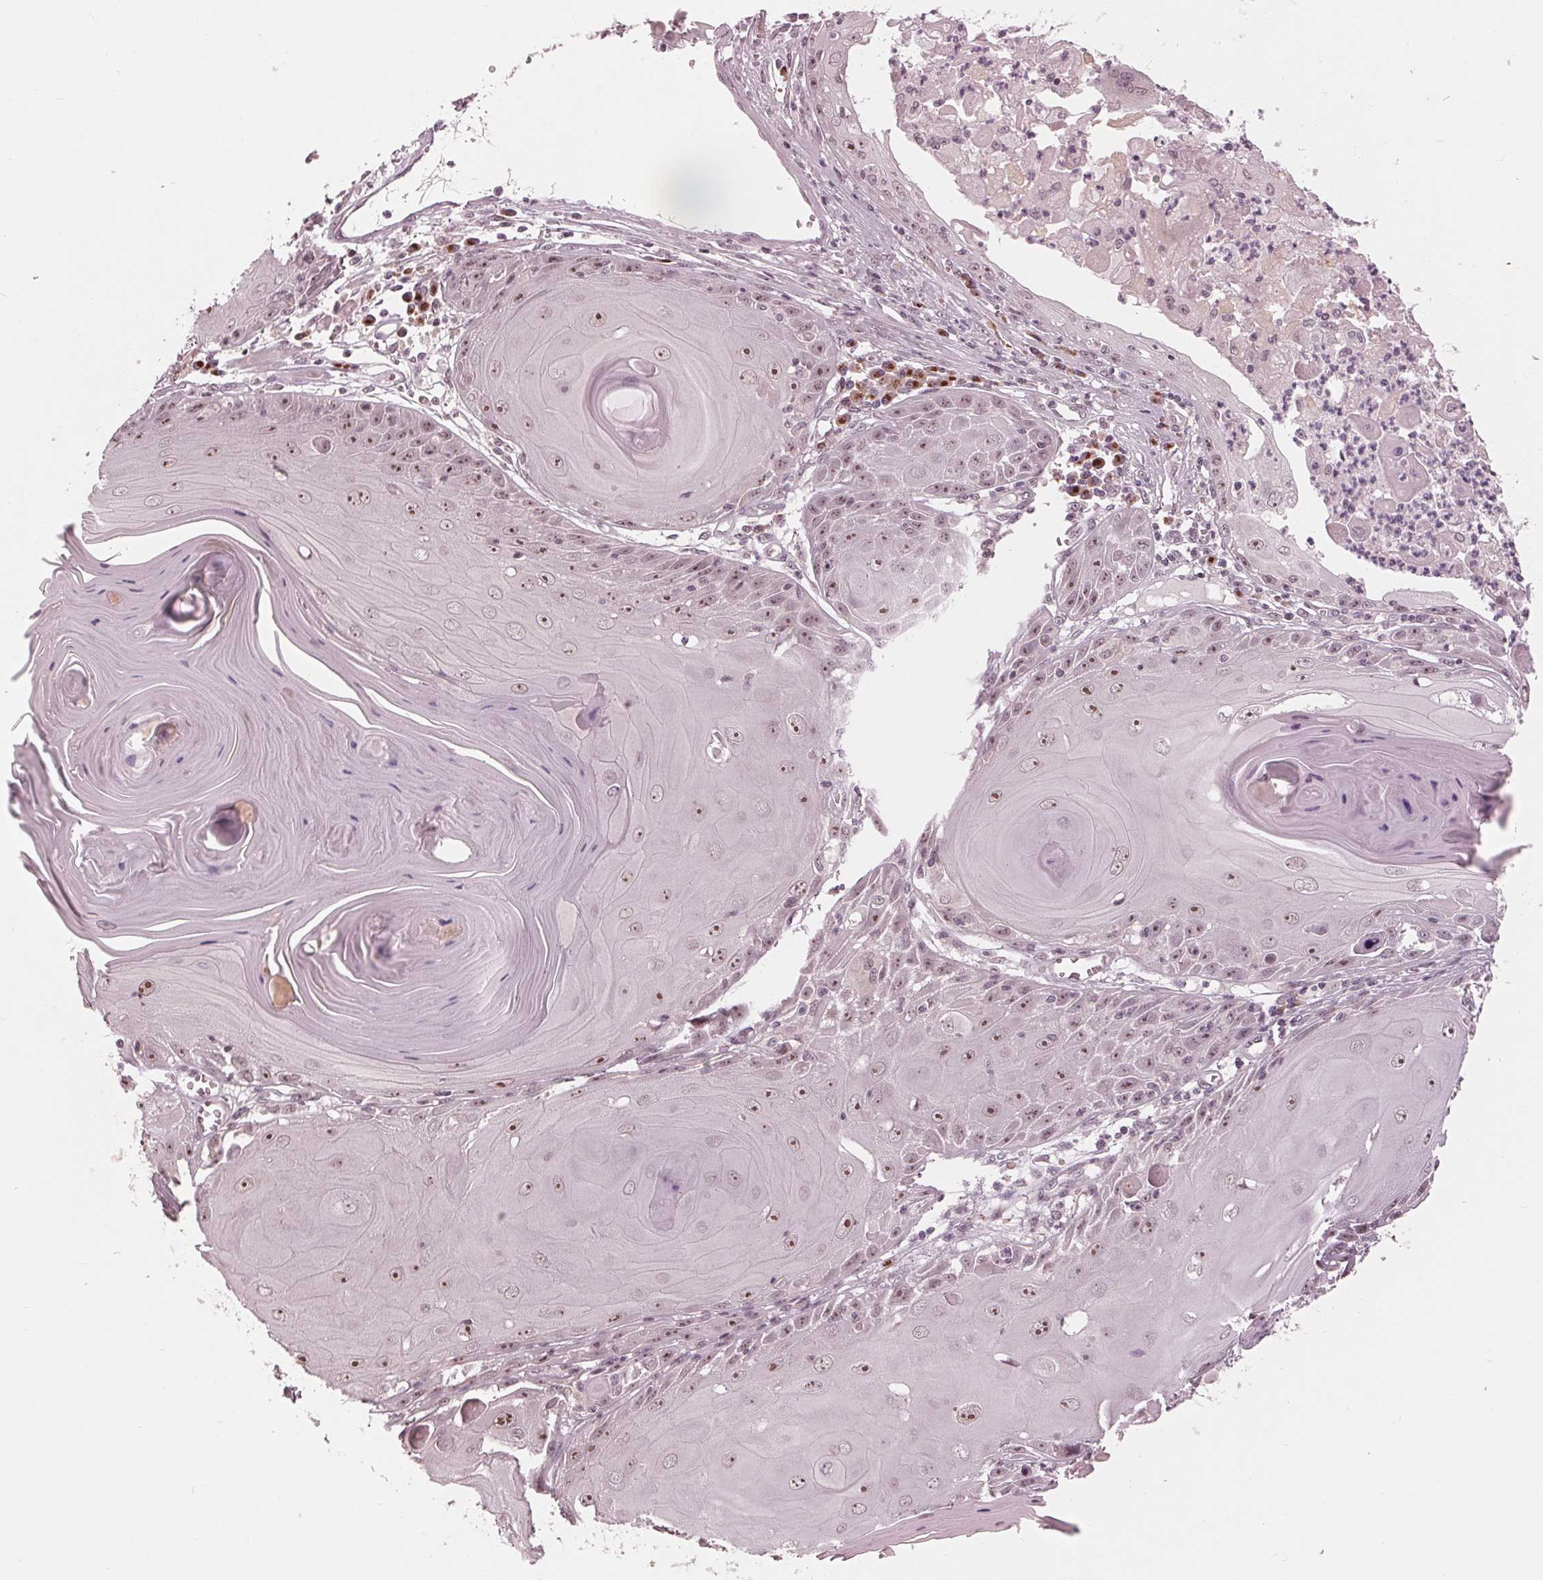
{"staining": {"intensity": "moderate", "quantity": ">75%", "location": "nuclear"}, "tissue": "skin cancer", "cell_type": "Tumor cells", "image_type": "cancer", "snomed": [{"axis": "morphology", "description": "Squamous cell carcinoma, NOS"}, {"axis": "topography", "description": "Skin"}, {"axis": "topography", "description": "Vulva"}], "caption": "Skin cancer stained with immunohistochemistry shows moderate nuclear expression in approximately >75% of tumor cells. (DAB IHC, brown staining for protein, blue staining for nuclei).", "gene": "SLX4", "patient": {"sex": "female", "age": 85}}